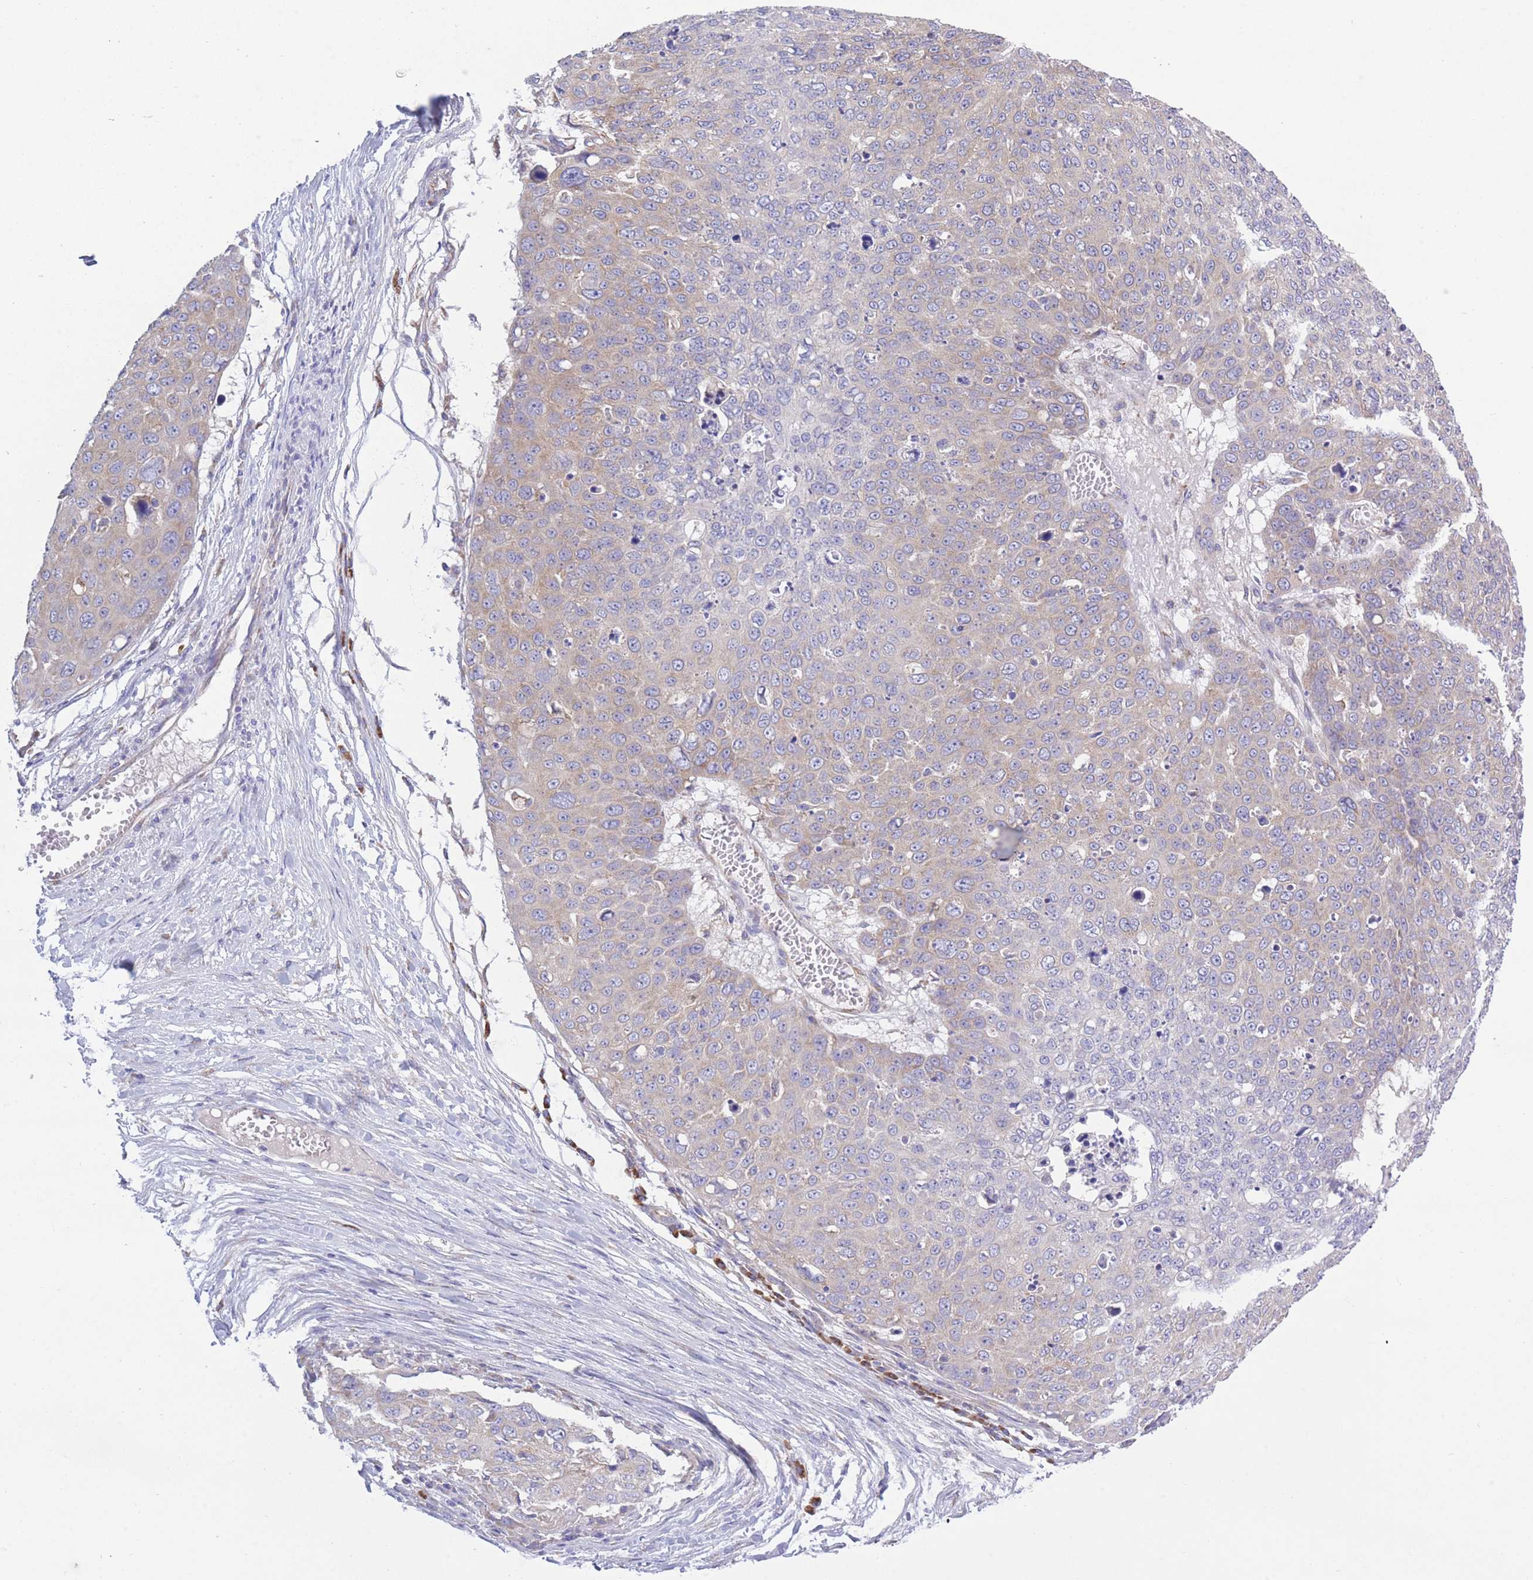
{"staining": {"intensity": "negative", "quantity": "none", "location": "none"}, "tissue": "skin cancer", "cell_type": "Tumor cells", "image_type": "cancer", "snomed": [{"axis": "morphology", "description": "Squamous cell carcinoma, NOS"}, {"axis": "topography", "description": "Skin"}], "caption": "An immunohistochemistry photomicrograph of squamous cell carcinoma (skin) is shown. There is no staining in tumor cells of squamous cell carcinoma (skin).", "gene": "COPG2", "patient": {"sex": "male", "age": 71}}